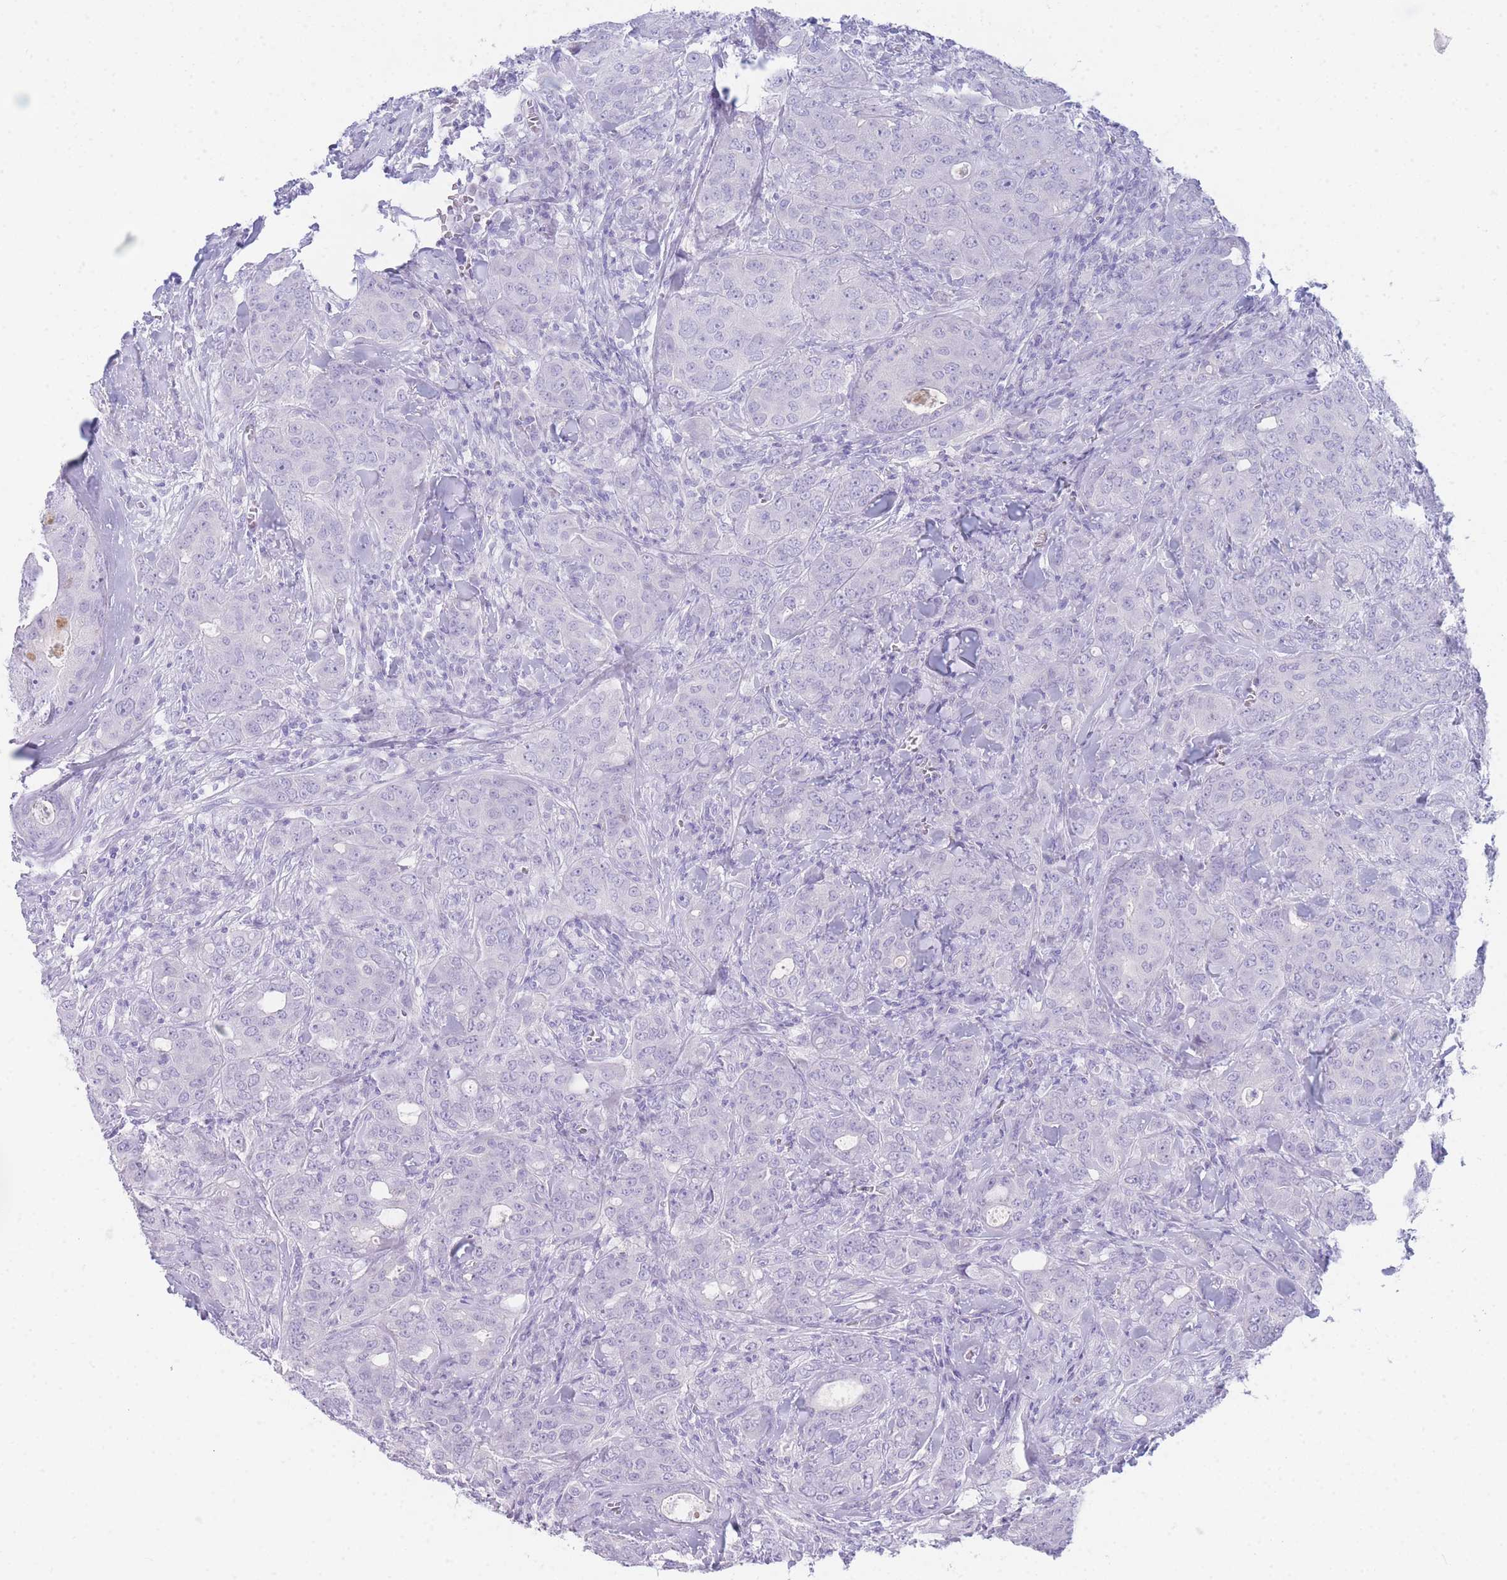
{"staining": {"intensity": "negative", "quantity": "none", "location": "none"}, "tissue": "breast cancer", "cell_type": "Tumor cells", "image_type": "cancer", "snomed": [{"axis": "morphology", "description": "Duct carcinoma"}, {"axis": "topography", "description": "Breast"}], "caption": "This image is of breast cancer stained with immunohistochemistry (IHC) to label a protein in brown with the nuclei are counter-stained blue. There is no positivity in tumor cells.", "gene": "NKX1-2", "patient": {"sex": "female", "age": 43}}